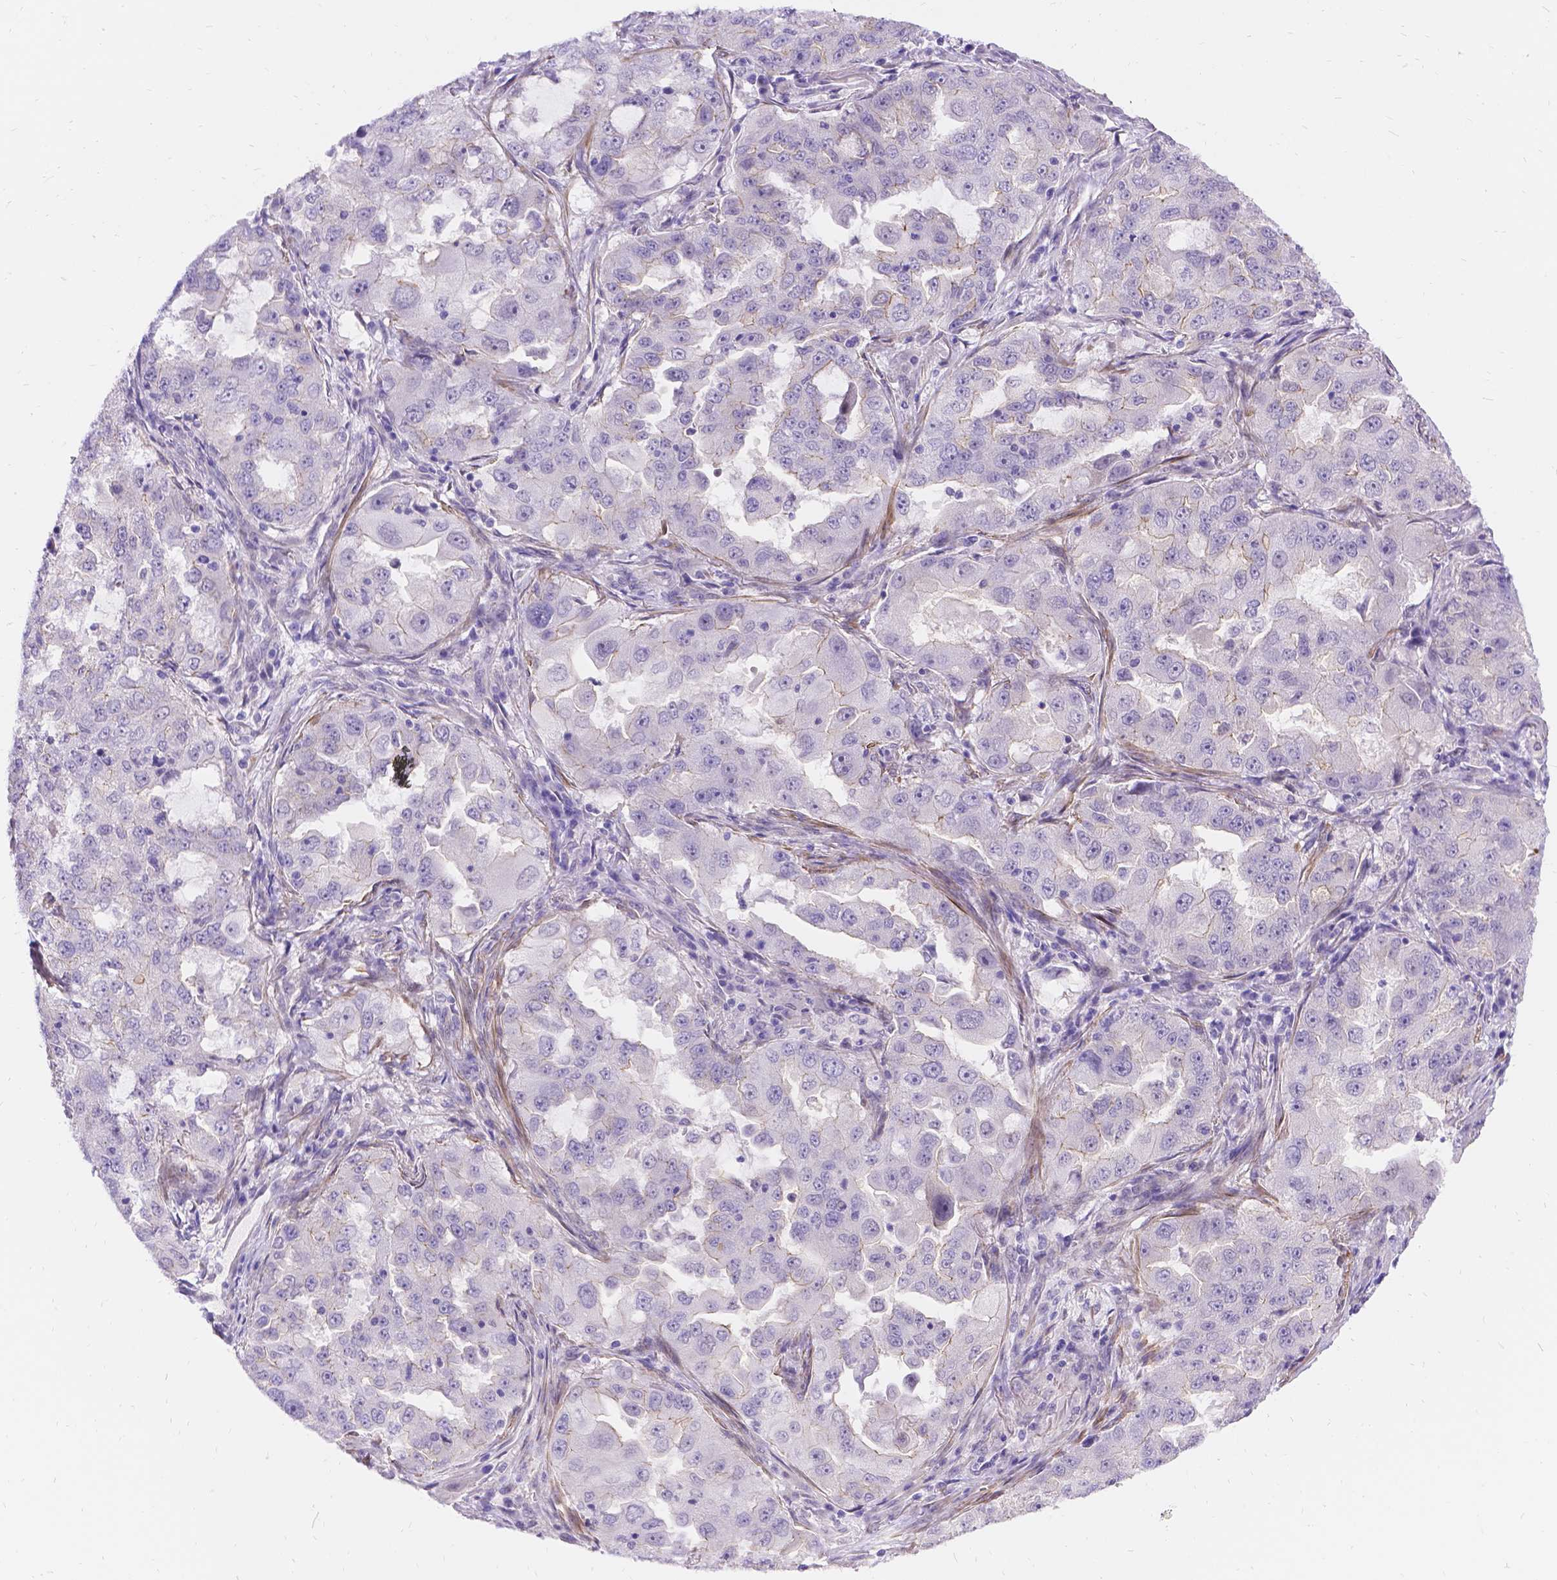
{"staining": {"intensity": "negative", "quantity": "none", "location": "none"}, "tissue": "lung cancer", "cell_type": "Tumor cells", "image_type": "cancer", "snomed": [{"axis": "morphology", "description": "Adenocarcinoma, NOS"}, {"axis": "topography", "description": "Lung"}], "caption": "A micrograph of human adenocarcinoma (lung) is negative for staining in tumor cells.", "gene": "PALS1", "patient": {"sex": "female", "age": 61}}